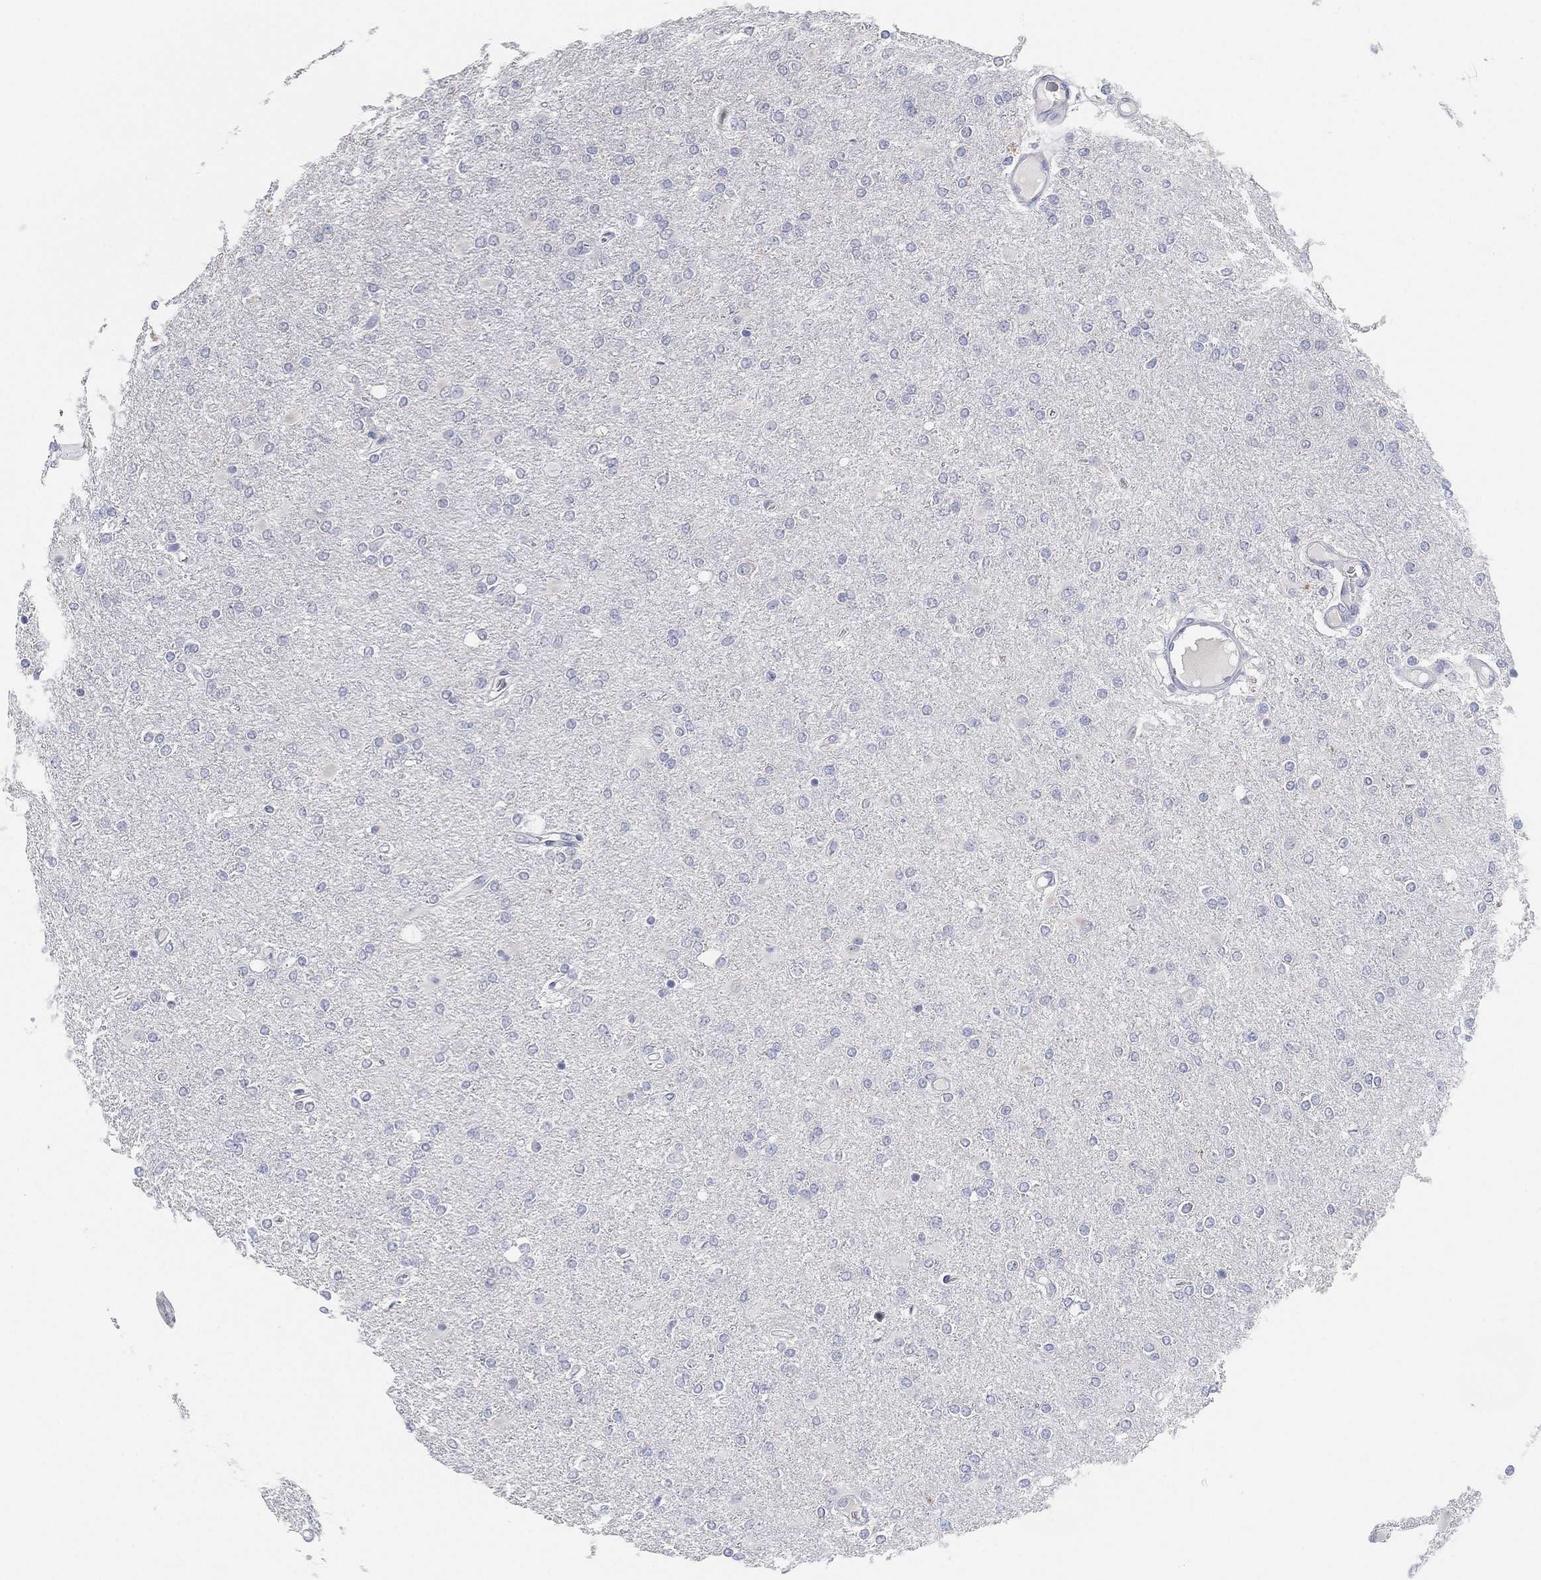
{"staining": {"intensity": "negative", "quantity": "none", "location": "none"}, "tissue": "glioma", "cell_type": "Tumor cells", "image_type": "cancer", "snomed": [{"axis": "morphology", "description": "Glioma, malignant, High grade"}, {"axis": "topography", "description": "Cerebral cortex"}], "caption": "IHC photomicrograph of neoplastic tissue: malignant high-grade glioma stained with DAB (3,3'-diaminobenzidine) demonstrates no significant protein staining in tumor cells.", "gene": "FAM187B", "patient": {"sex": "male", "age": 70}}